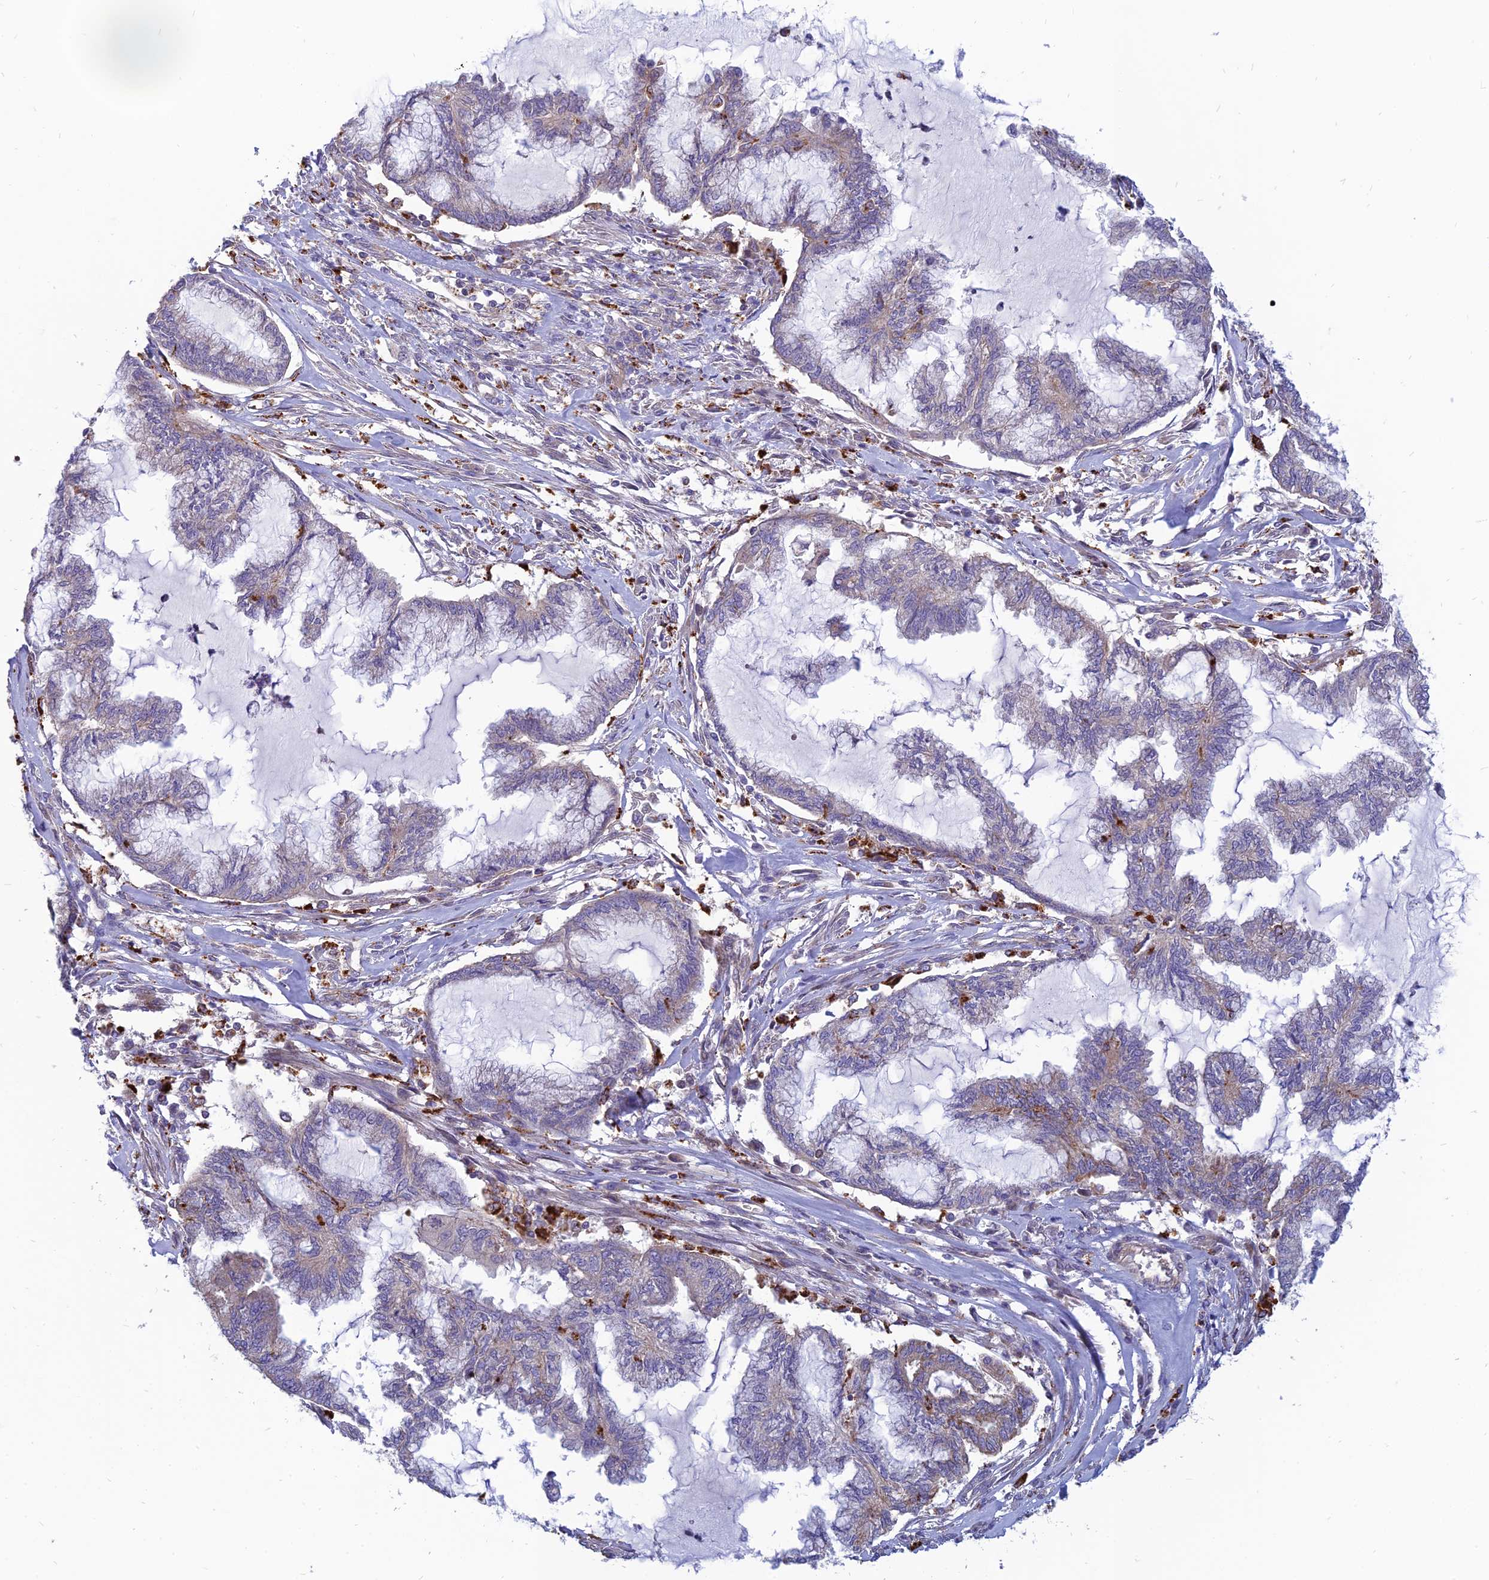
{"staining": {"intensity": "negative", "quantity": "none", "location": "none"}, "tissue": "endometrial cancer", "cell_type": "Tumor cells", "image_type": "cancer", "snomed": [{"axis": "morphology", "description": "Adenocarcinoma, NOS"}, {"axis": "topography", "description": "Endometrium"}], "caption": "An immunohistochemistry histopathology image of endometrial adenocarcinoma is shown. There is no staining in tumor cells of endometrial adenocarcinoma.", "gene": "PHKA2", "patient": {"sex": "female", "age": 86}}